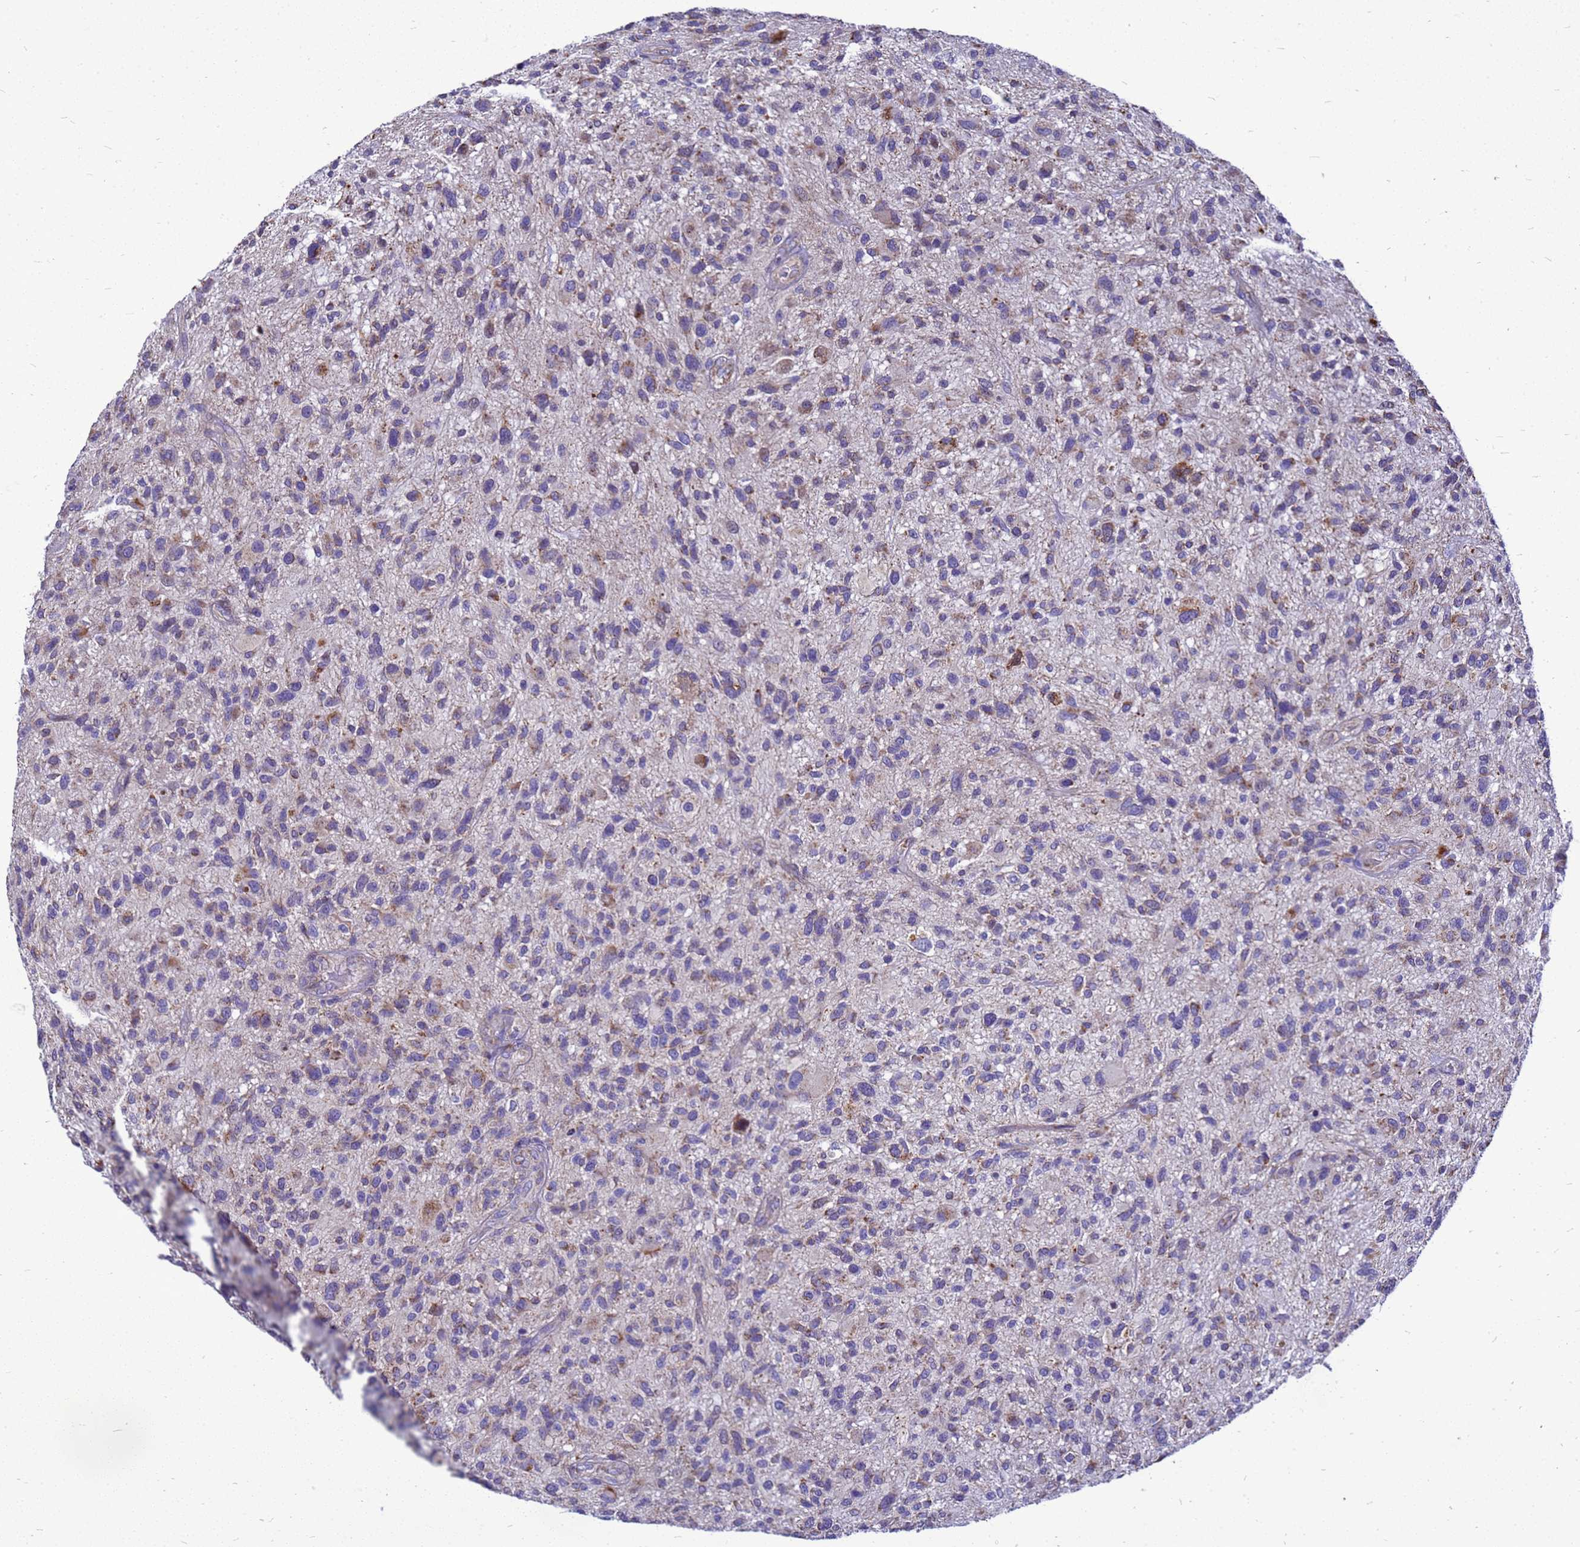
{"staining": {"intensity": "moderate", "quantity": "<25%", "location": "cytoplasmic/membranous"}, "tissue": "glioma", "cell_type": "Tumor cells", "image_type": "cancer", "snomed": [{"axis": "morphology", "description": "Glioma, malignant, High grade"}, {"axis": "topography", "description": "Brain"}], "caption": "Immunohistochemistry of glioma demonstrates low levels of moderate cytoplasmic/membranous staining in approximately <25% of tumor cells.", "gene": "CMC4", "patient": {"sex": "male", "age": 47}}